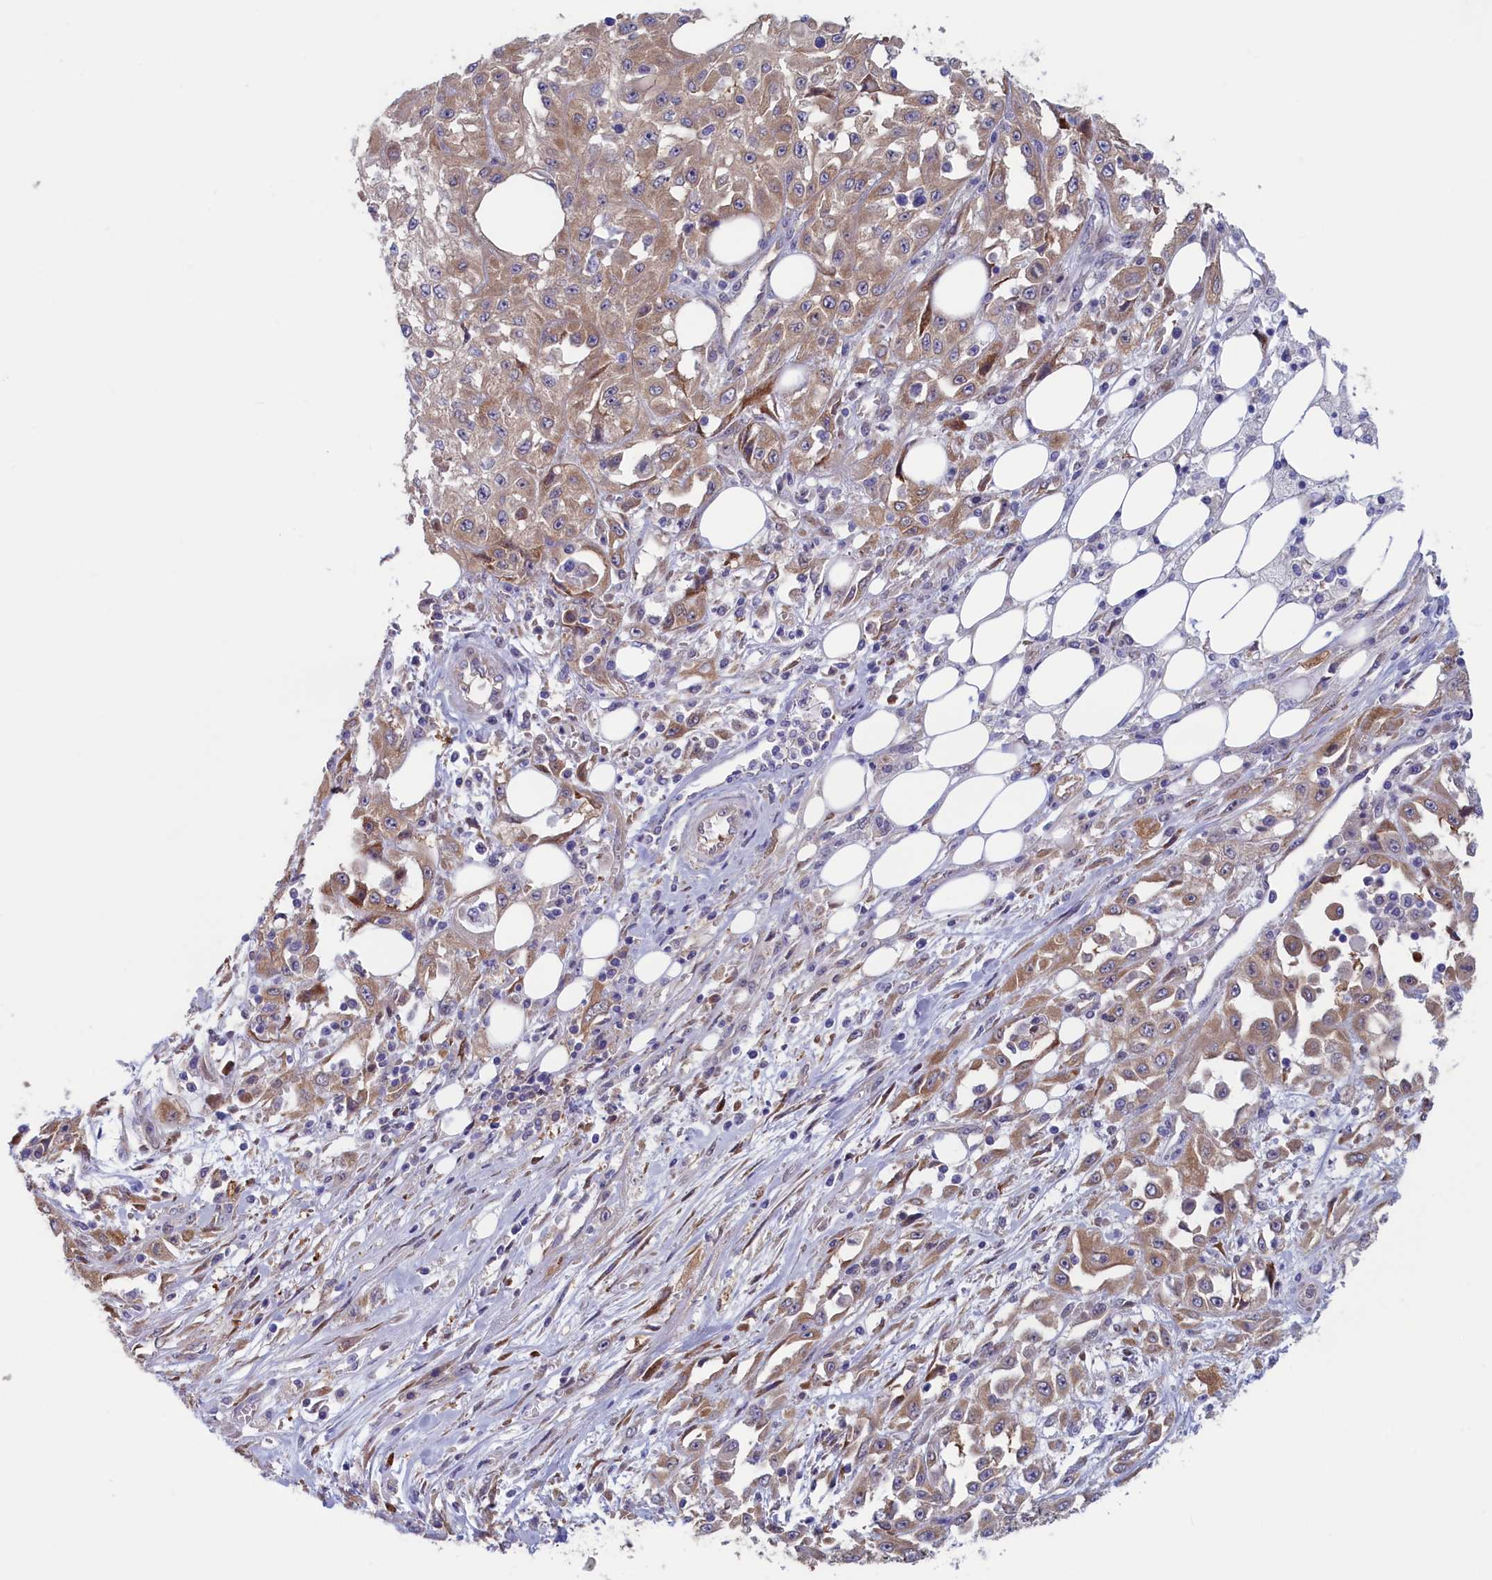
{"staining": {"intensity": "weak", "quantity": "25%-75%", "location": "cytoplasmic/membranous"}, "tissue": "skin cancer", "cell_type": "Tumor cells", "image_type": "cancer", "snomed": [{"axis": "morphology", "description": "Squamous cell carcinoma, NOS"}, {"axis": "morphology", "description": "Squamous cell carcinoma, metastatic, NOS"}, {"axis": "topography", "description": "Skin"}, {"axis": "topography", "description": "Lymph node"}], "caption": "Weak cytoplasmic/membranous expression is identified in approximately 25%-75% of tumor cells in skin metastatic squamous cell carcinoma. Nuclei are stained in blue.", "gene": "SYNDIG1L", "patient": {"sex": "male", "age": 75}}